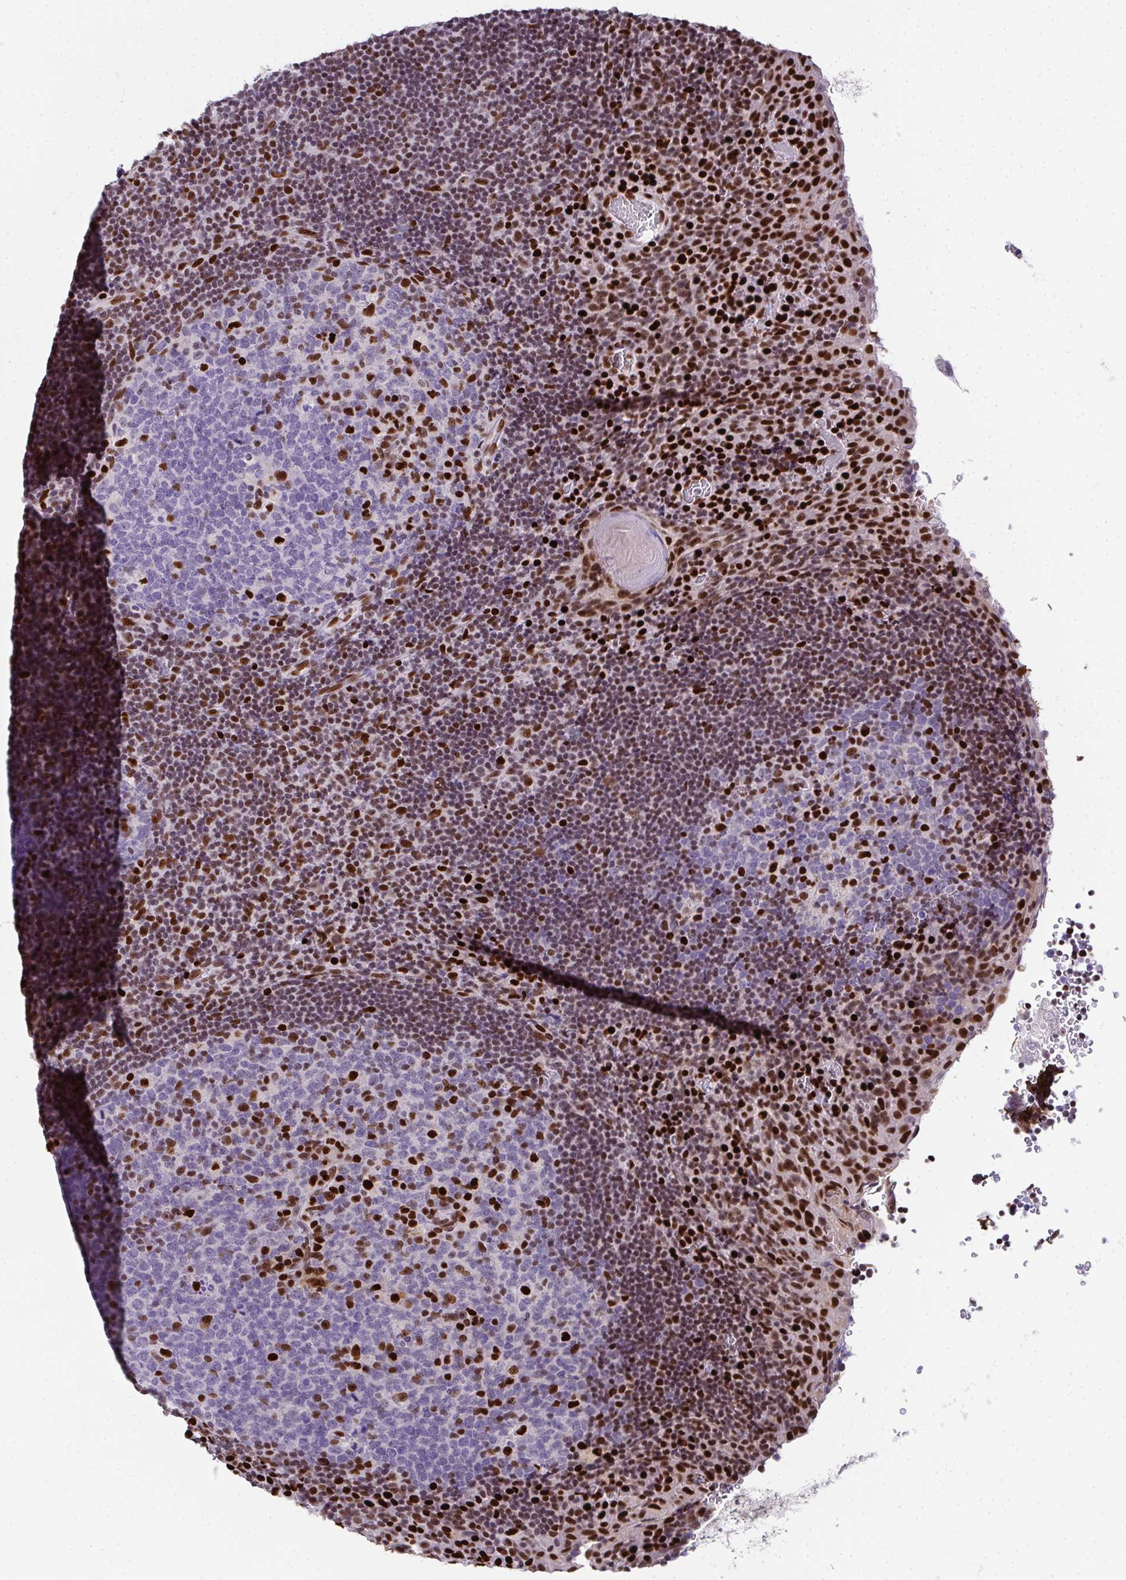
{"staining": {"intensity": "strong", "quantity": "<25%", "location": "nuclear"}, "tissue": "tonsil", "cell_type": "Germinal center cells", "image_type": "normal", "snomed": [{"axis": "morphology", "description": "Normal tissue, NOS"}, {"axis": "topography", "description": "Tonsil"}], "caption": "Immunohistochemistry staining of normal tonsil, which shows medium levels of strong nuclear expression in approximately <25% of germinal center cells indicating strong nuclear protein staining. The staining was performed using DAB (brown) for protein detection and nuclei were counterstained in hematoxylin (blue).", "gene": "RB1", "patient": {"sex": "male", "age": 17}}